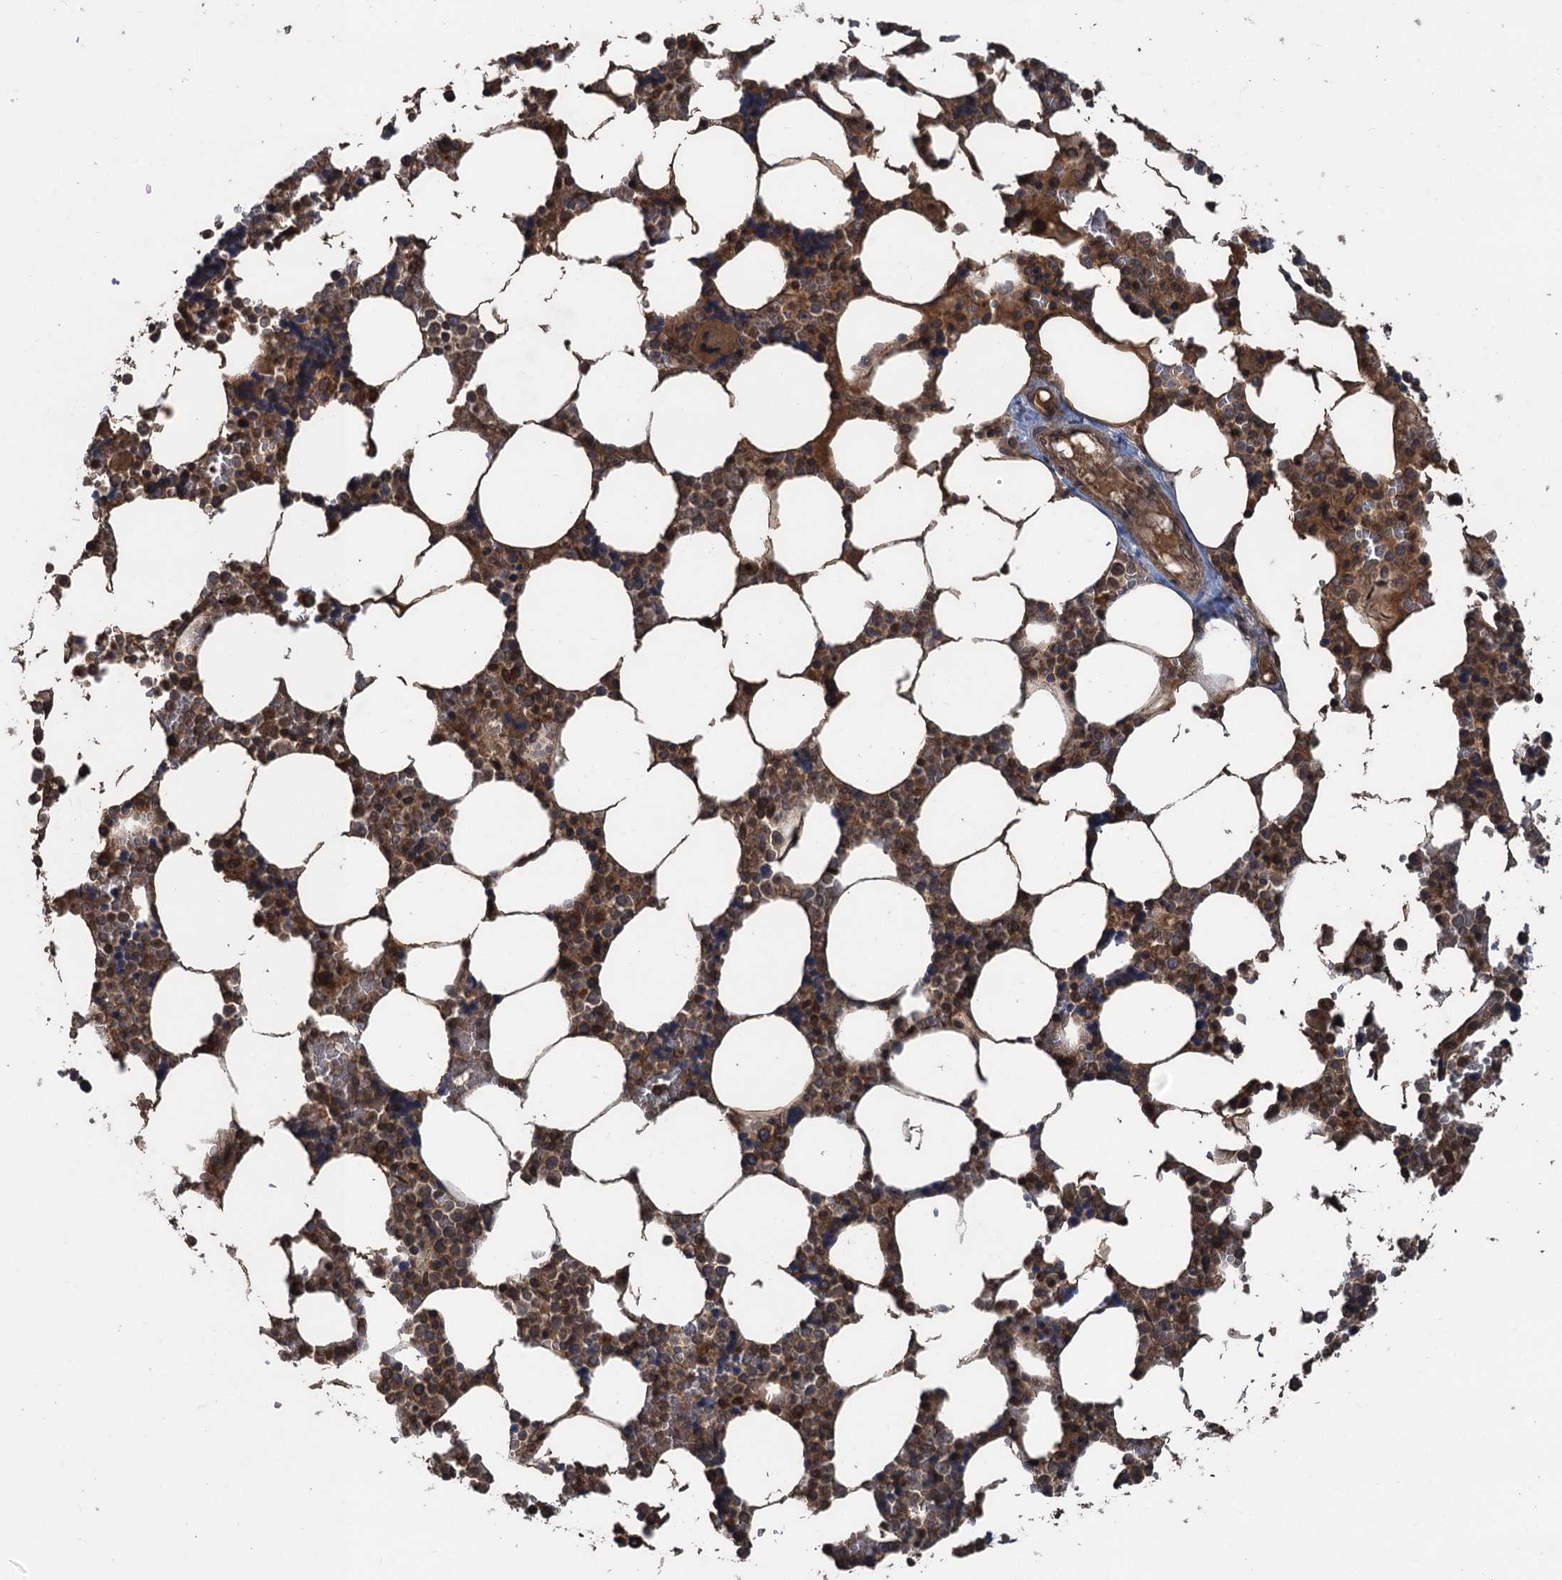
{"staining": {"intensity": "moderate", "quantity": ">75%", "location": "cytoplasmic/membranous,nuclear"}, "tissue": "bone marrow", "cell_type": "Hematopoietic cells", "image_type": "normal", "snomed": [{"axis": "morphology", "description": "Normal tissue, NOS"}, {"axis": "topography", "description": "Bone marrow"}], "caption": "A high-resolution image shows immunohistochemistry (IHC) staining of normal bone marrow, which demonstrates moderate cytoplasmic/membranous,nuclear expression in about >75% of hematopoietic cells.", "gene": "GLE1", "patient": {"sex": "male", "age": 64}}